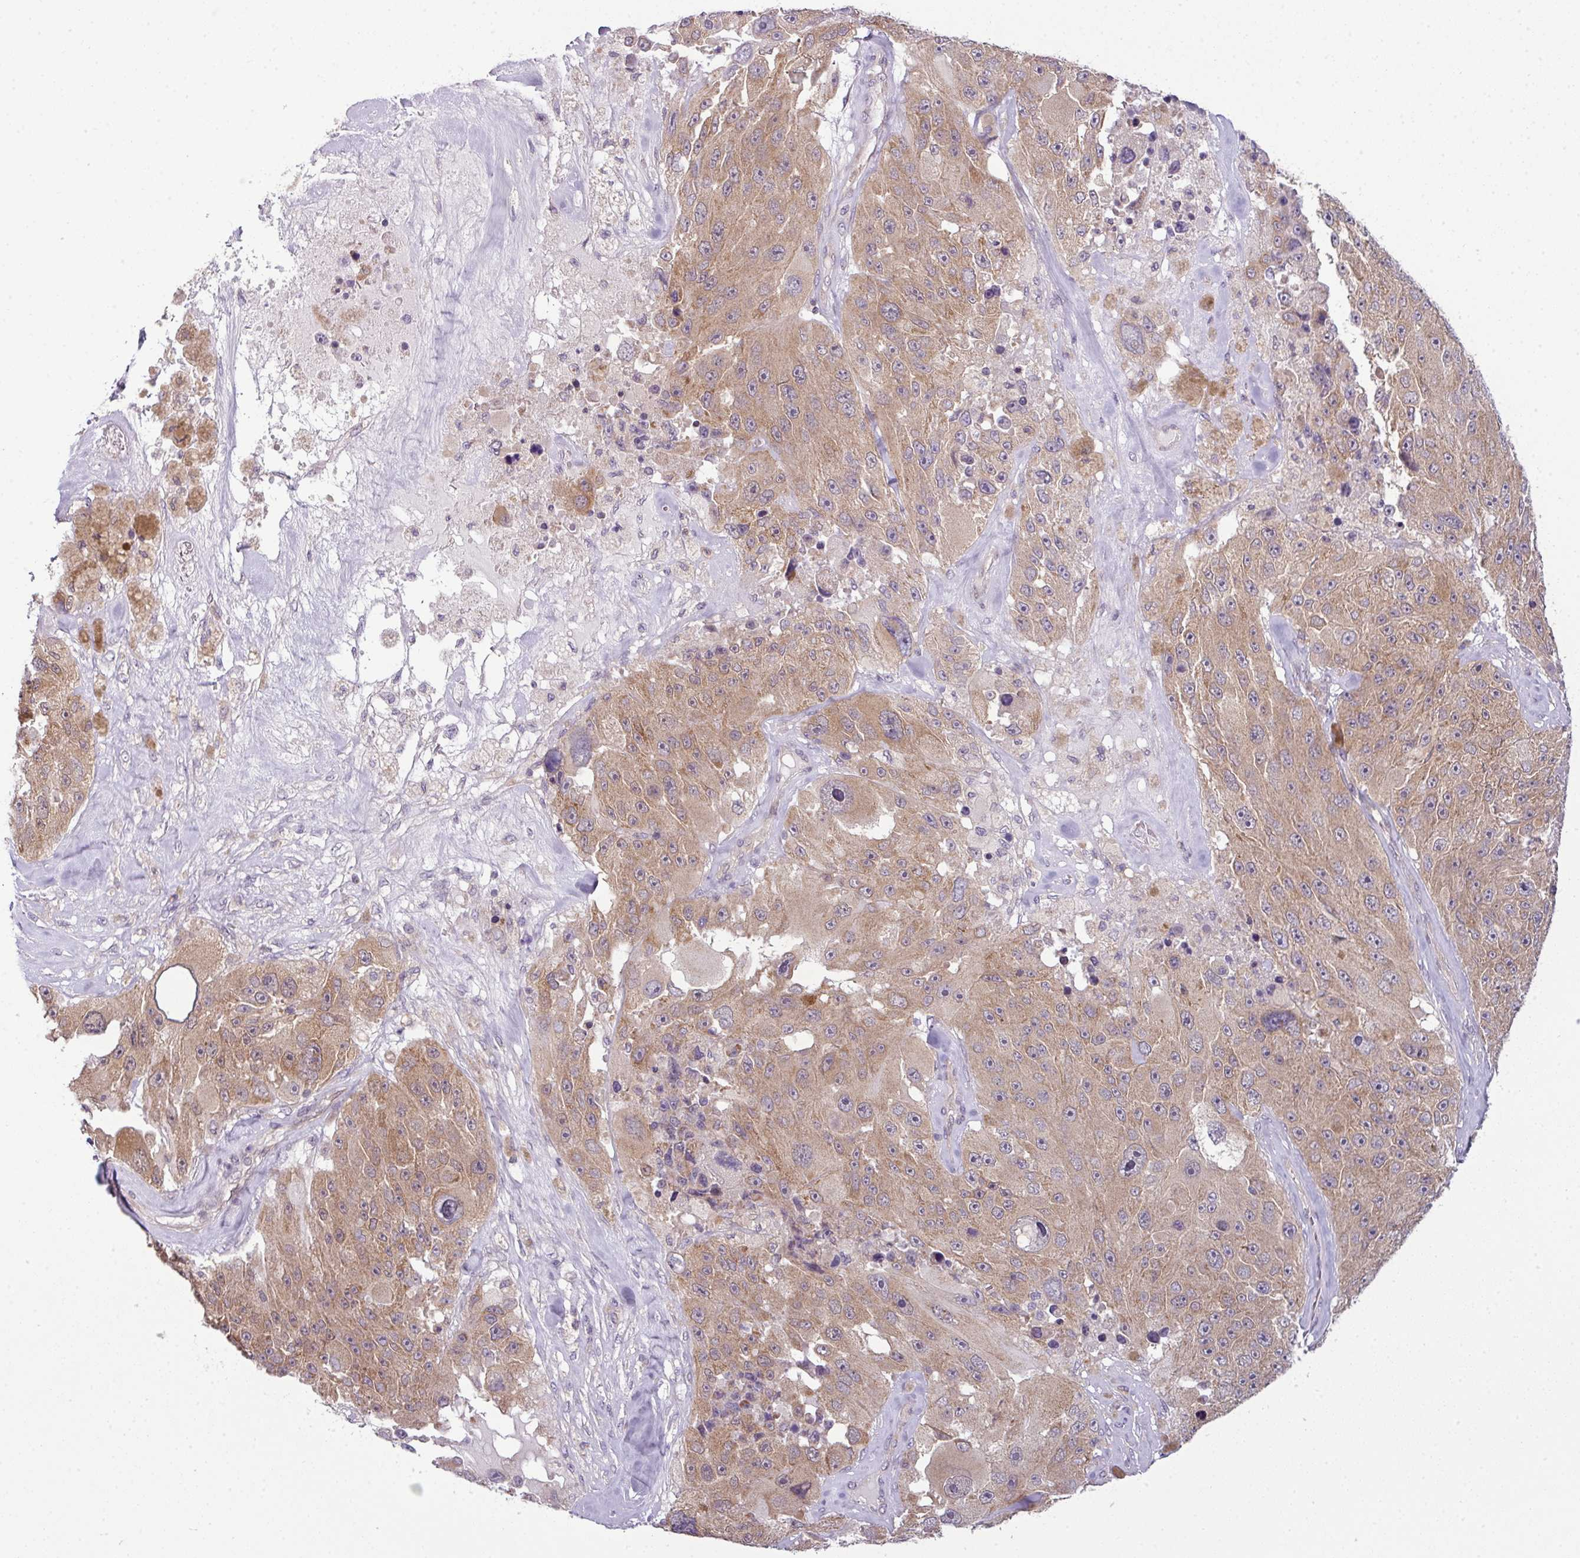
{"staining": {"intensity": "moderate", "quantity": ">75%", "location": "cytoplasmic/membranous"}, "tissue": "melanoma", "cell_type": "Tumor cells", "image_type": "cancer", "snomed": [{"axis": "morphology", "description": "Malignant melanoma, Metastatic site"}, {"axis": "topography", "description": "Lymph node"}], "caption": "A high-resolution histopathology image shows IHC staining of malignant melanoma (metastatic site), which displays moderate cytoplasmic/membranous expression in about >75% of tumor cells.", "gene": "DERPC", "patient": {"sex": "male", "age": 62}}